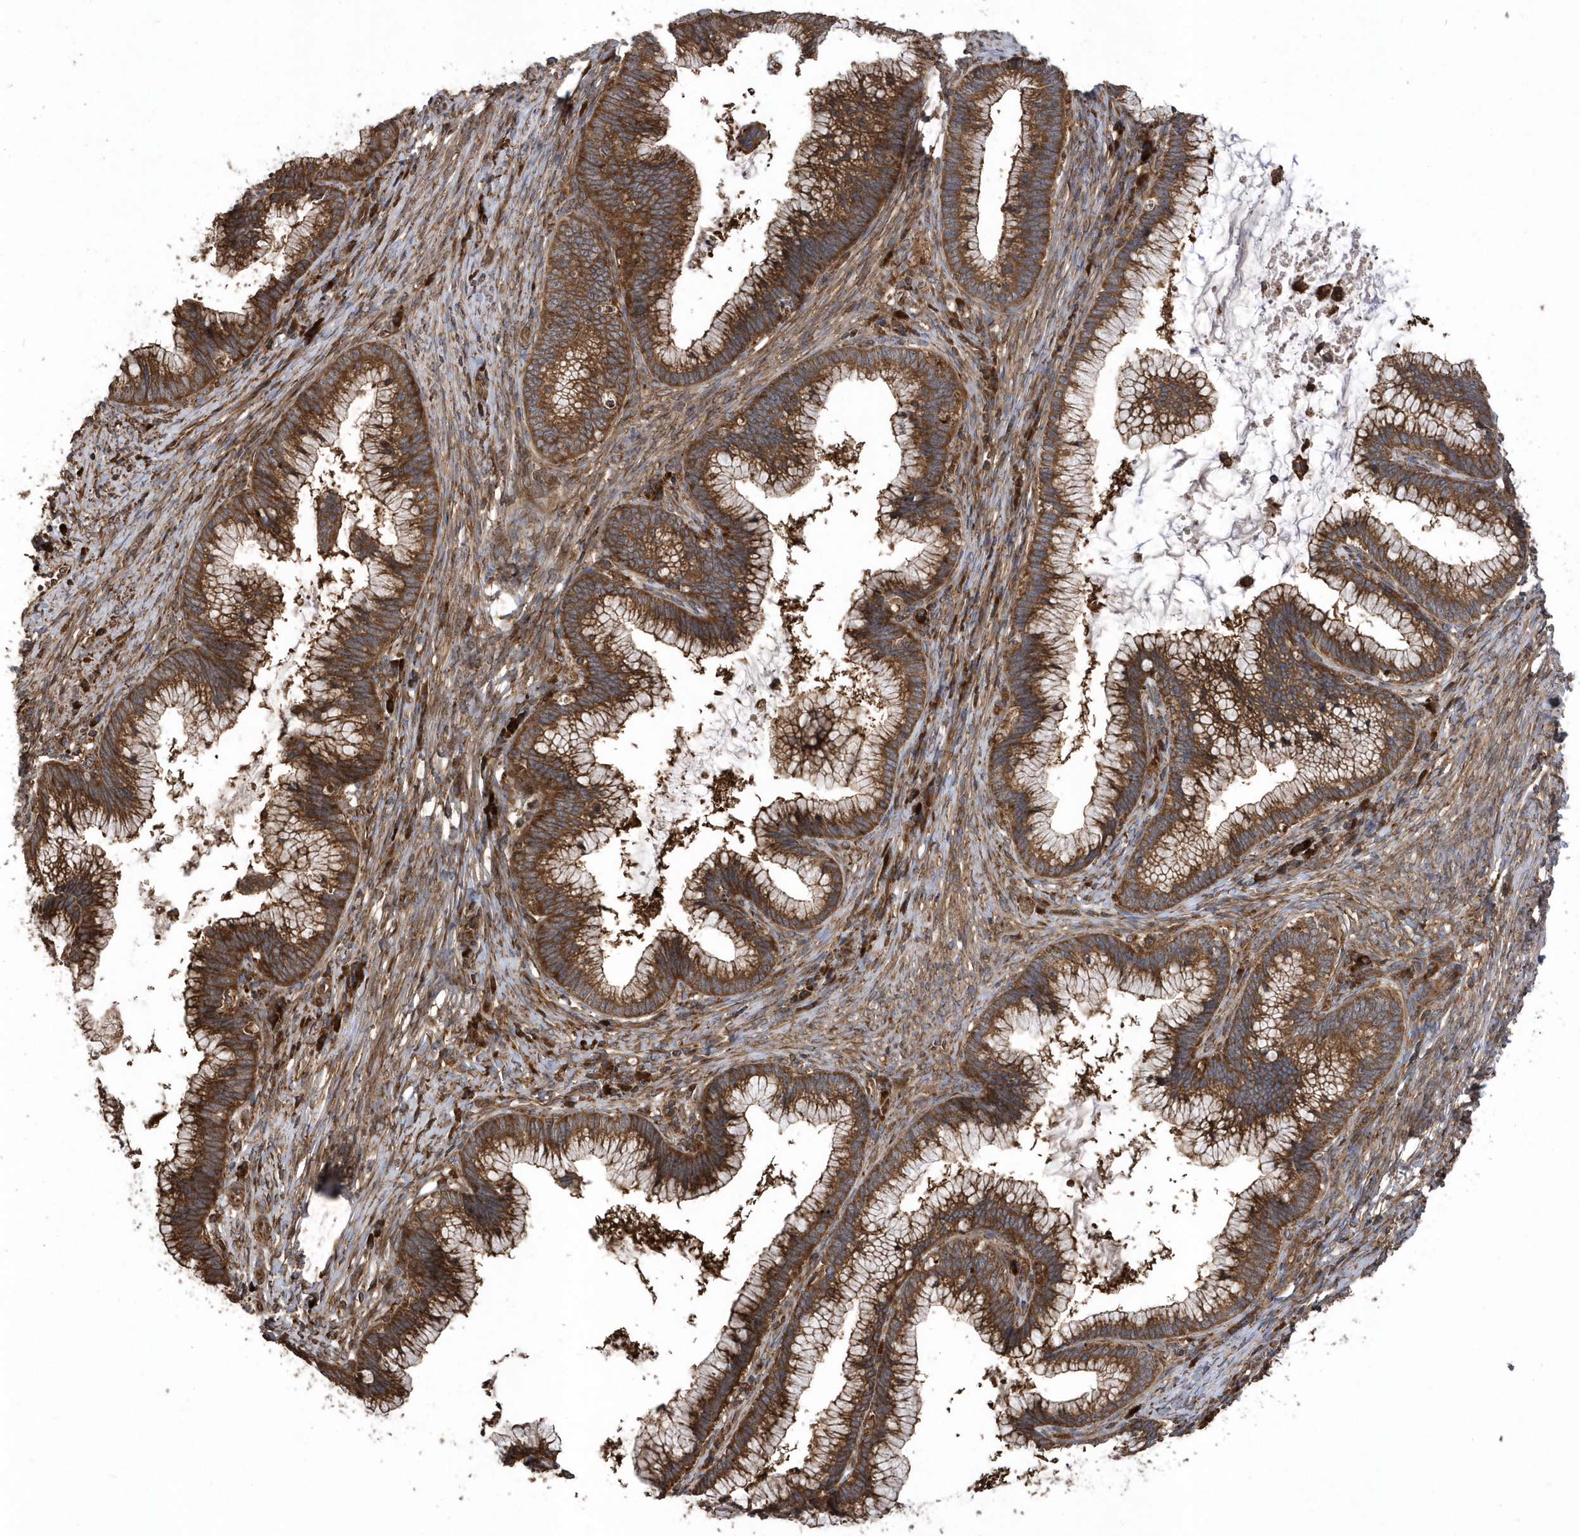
{"staining": {"intensity": "moderate", "quantity": ">75%", "location": "cytoplasmic/membranous"}, "tissue": "cervical cancer", "cell_type": "Tumor cells", "image_type": "cancer", "snomed": [{"axis": "morphology", "description": "Adenocarcinoma, NOS"}, {"axis": "topography", "description": "Cervix"}], "caption": "Adenocarcinoma (cervical) stained with a protein marker exhibits moderate staining in tumor cells.", "gene": "WASHC5", "patient": {"sex": "female", "age": 36}}